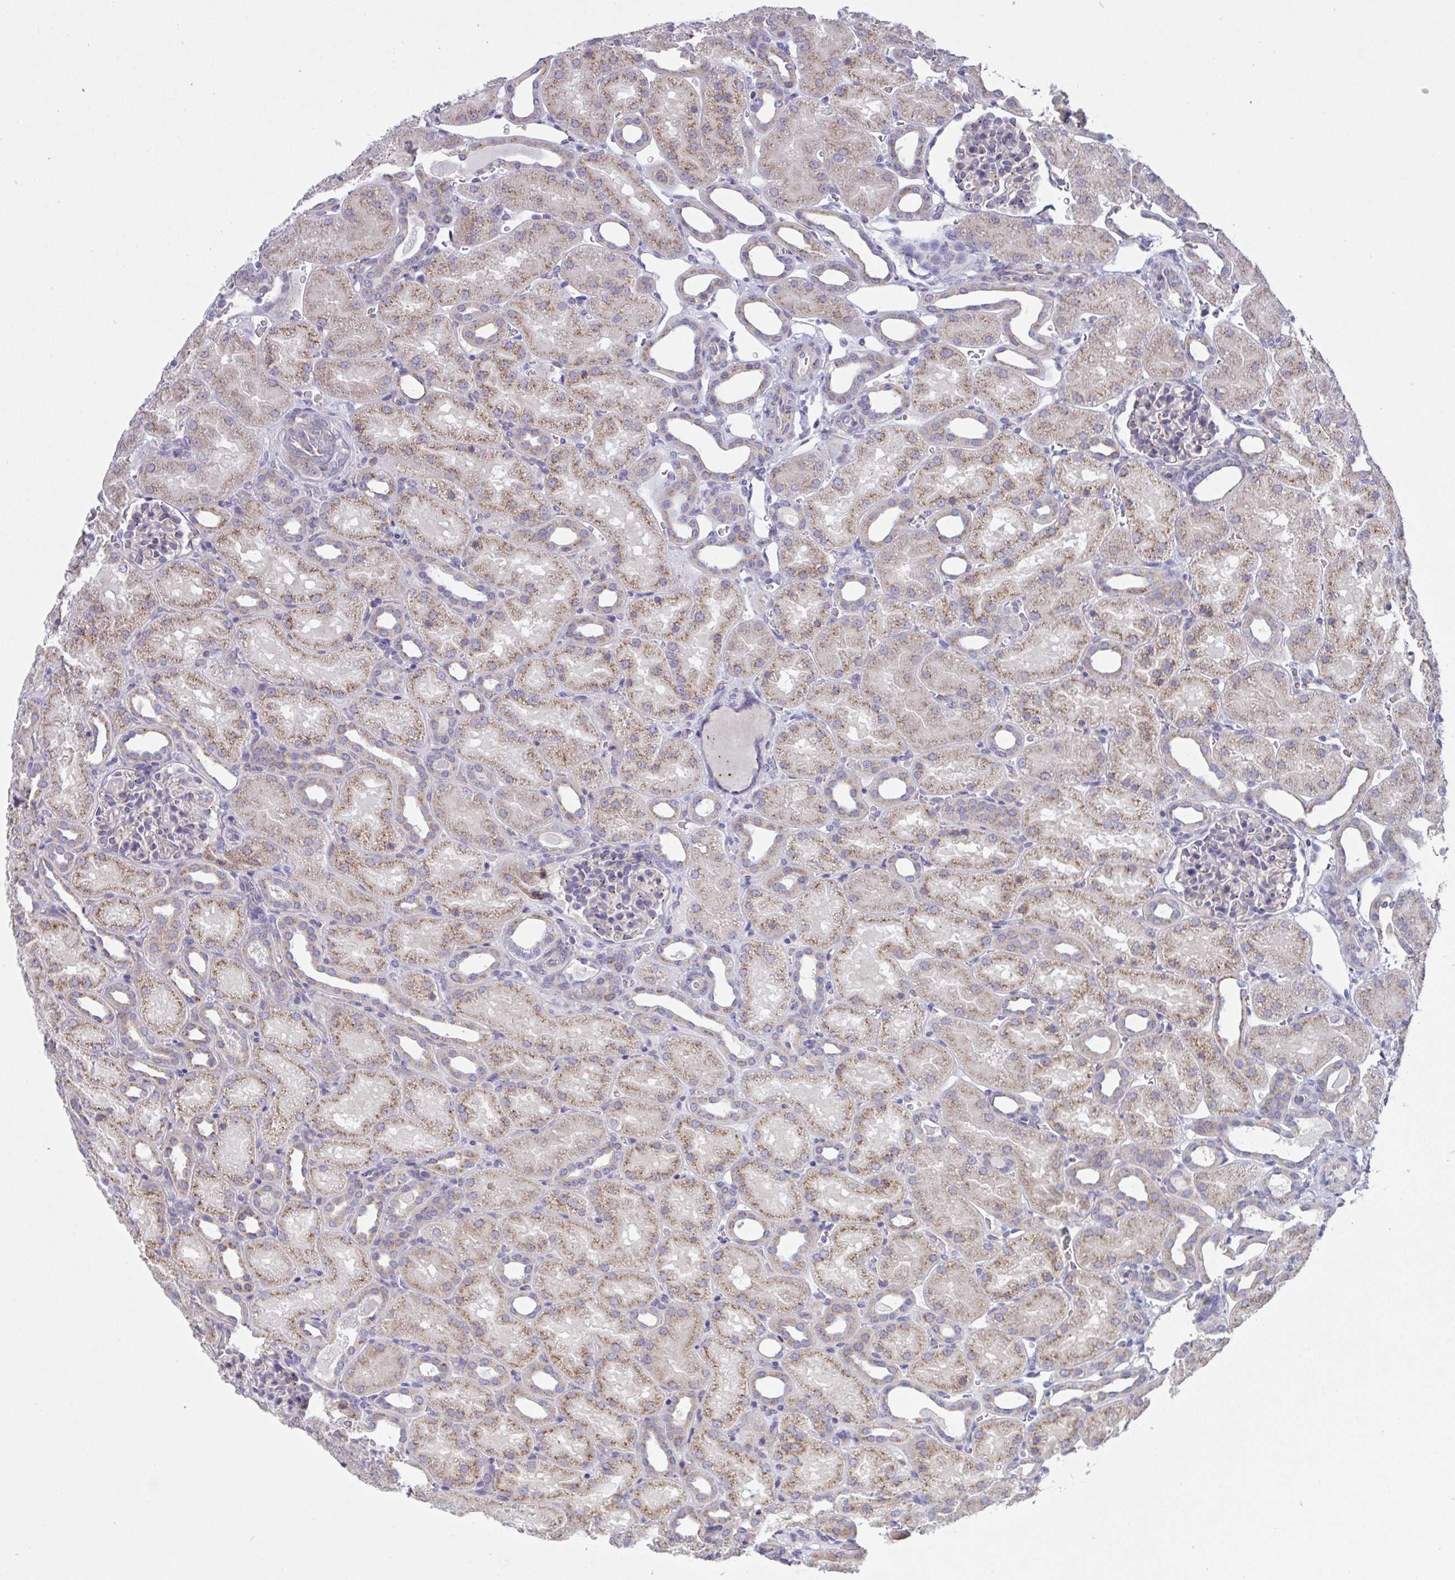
{"staining": {"intensity": "weak", "quantity": "<25%", "location": "cytoplasmic/membranous"}, "tissue": "kidney", "cell_type": "Cells in glomeruli", "image_type": "normal", "snomed": [{"axis": "morphology", "description": "Normal tissue, NOS"}, {"axis": "topography", "description": "Kidney"}], "caption": "Immunohistochemical staining of normal kidney reveals no significant expression in cells in glomeruli. (Stains: DAB immunohistochemistry with hematoxylin counter stain, Microscopy: brightfield microscopy at high magnification).", "gene": "MIA3", "patient": {"sex": "male", "age": 2}}